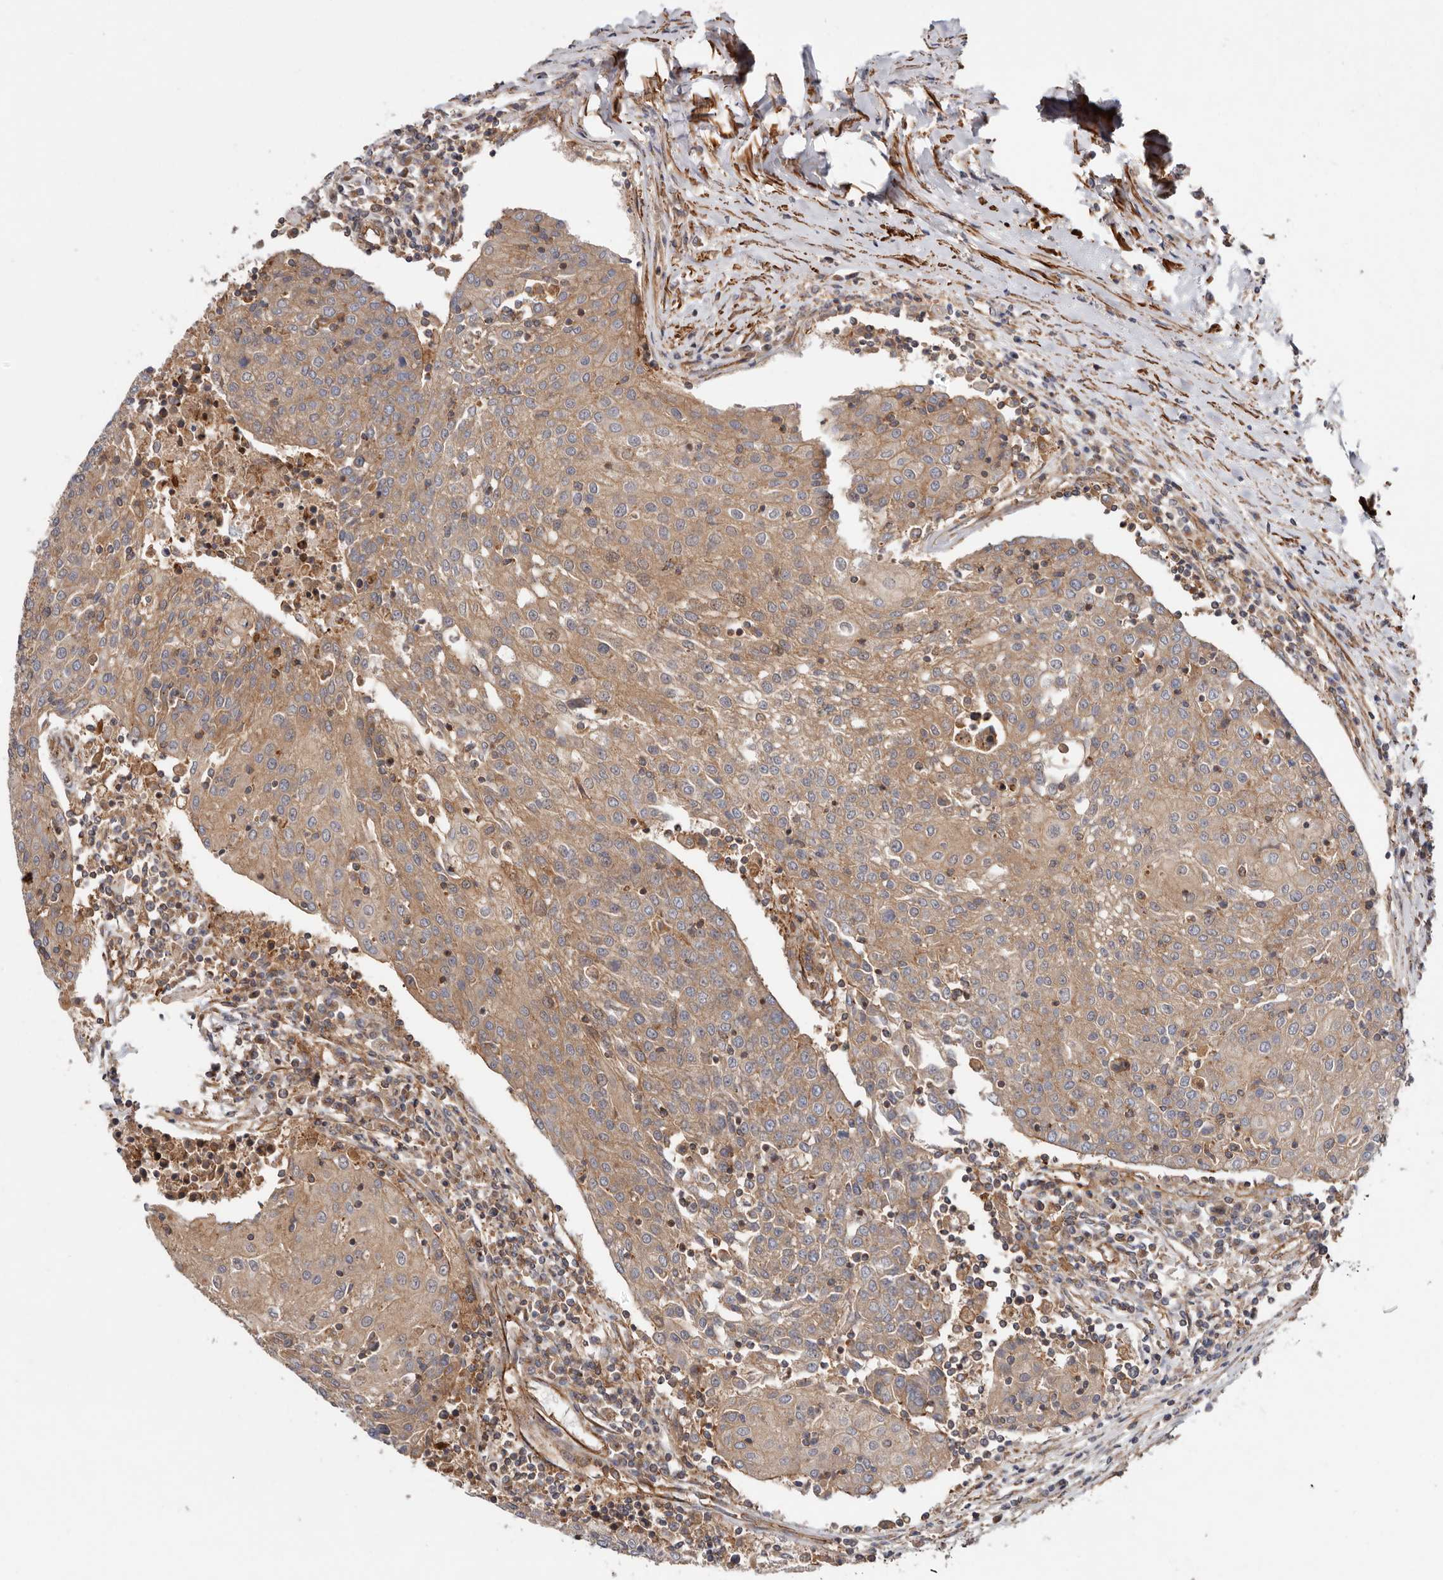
{"staining": {"intensity": "moderate", "quantity": ">75%", "location": "cytoplasmic/membranous"}, "tissue": "urothelial cancer", "cell_type": "Tumor cells", "image_type": "cancer", "snomed": [{"axis": "morphology", "description": "Urothelial carcinoma, High grade"}, {"axis": "topography", "description": "Urinary bladder"}], "caption": "Human urothelial cancer stained for a protein (brown) exhibits moderate cytoplasmic/membranous positive expression in approximately >75% of tumor cells.", "gene": "TMC7", "patient": {"sex": "female", "age": 85}}